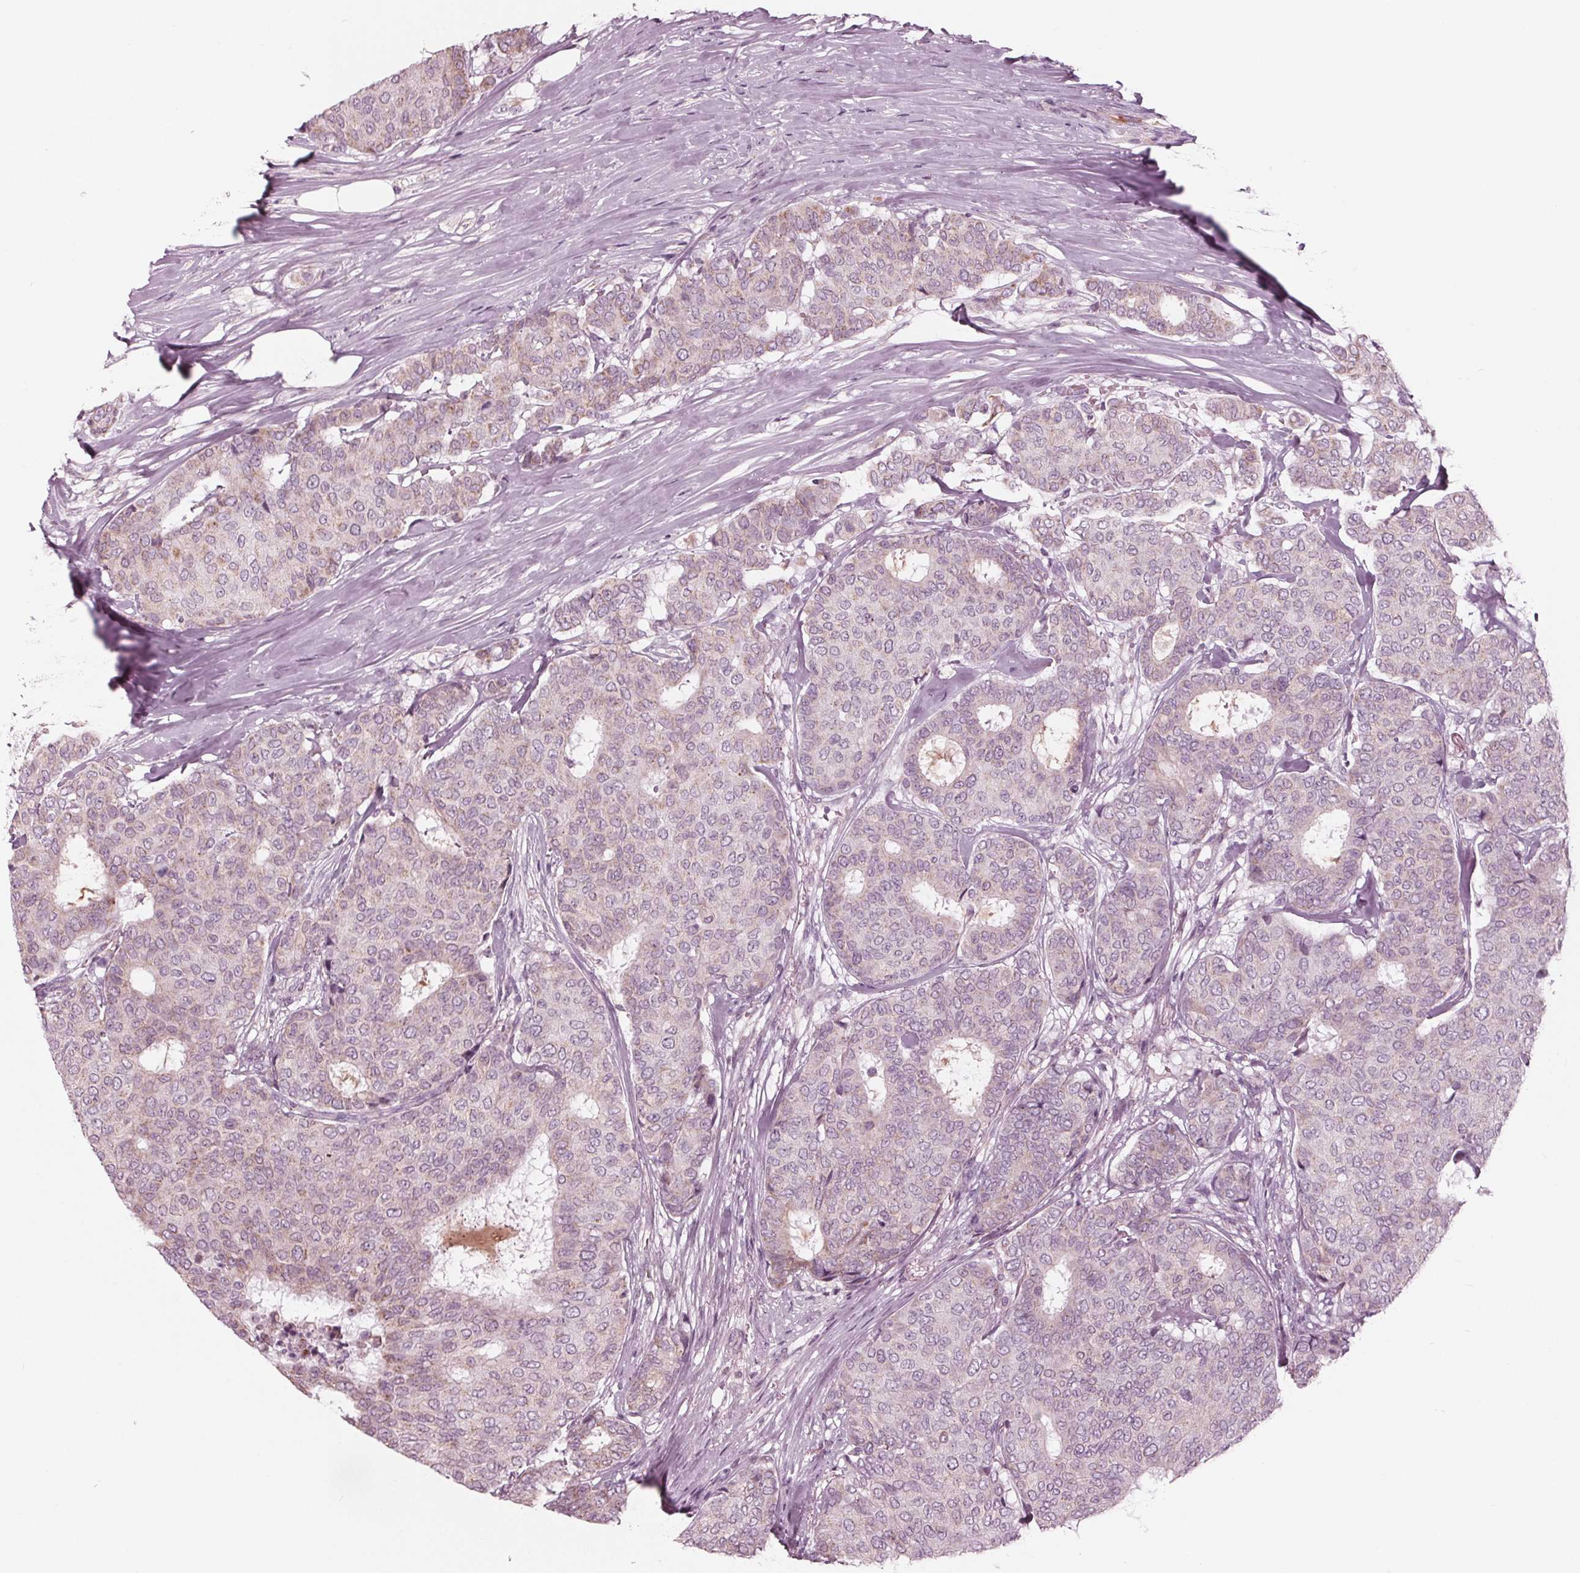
{"staining": {"intensity": "weak", "quantity": "<25%", "location": "cytoplasmic/membranous"}, "tissue": "breast cancer", "cell_type": "Tumor cells", "image_type": "cancer", "snomed": [{"axis": "morphology", "description": "Duct carcinoma"}, {"axis": "topography", "description": "Breast"}], "caption": "There is no significant positivity in tumor cells of breast cancer (infiltrating ductal carcinoma).", "gene": "CLN6", "patient": {"sex": "female", "age": 75}}